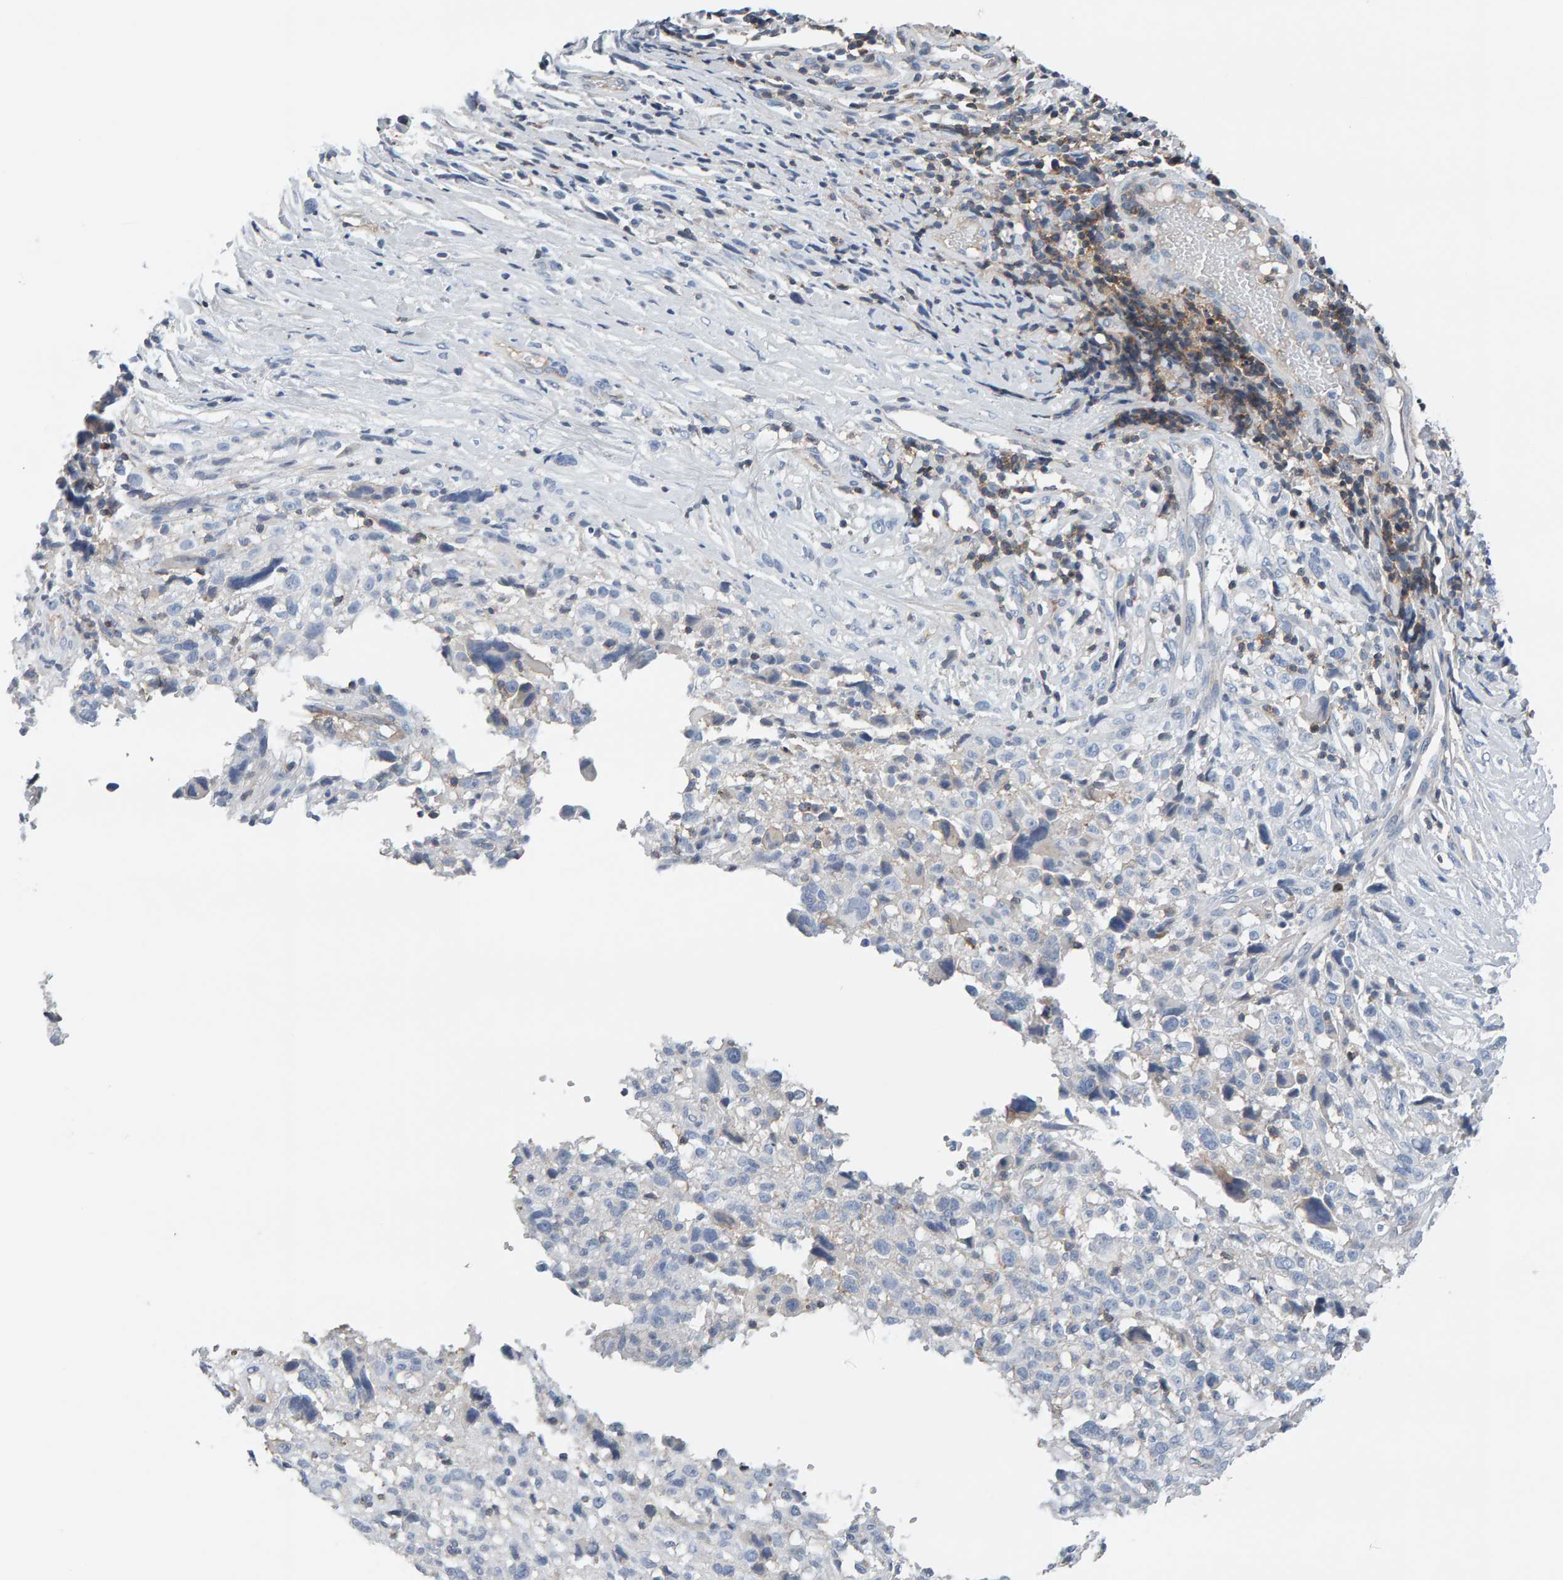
{"staining": {"intensity": "negative", "quantity": "none", "location": "none"}, "tissue": "melanoma", "cell_type": "Tumor cells", "image_type": "cancer", "snomed": [{"axis": "morphology", "description": "Malignant melanoma, NOS"}, {"axis": "topography", "description": "Skin"}], "caption": "Immunohistochemical staining of human malignant melanoma displays no significant positivity in tumor cells. Brightfield microscopy of immunohistochemistry (IHC) stained with DAB (3,3'-diaminobenzidine) (brown) and hematoxylin (blue), captured at high magnification.", "gene": "FYN", "patient": {"sex": "female", "age": 55}}